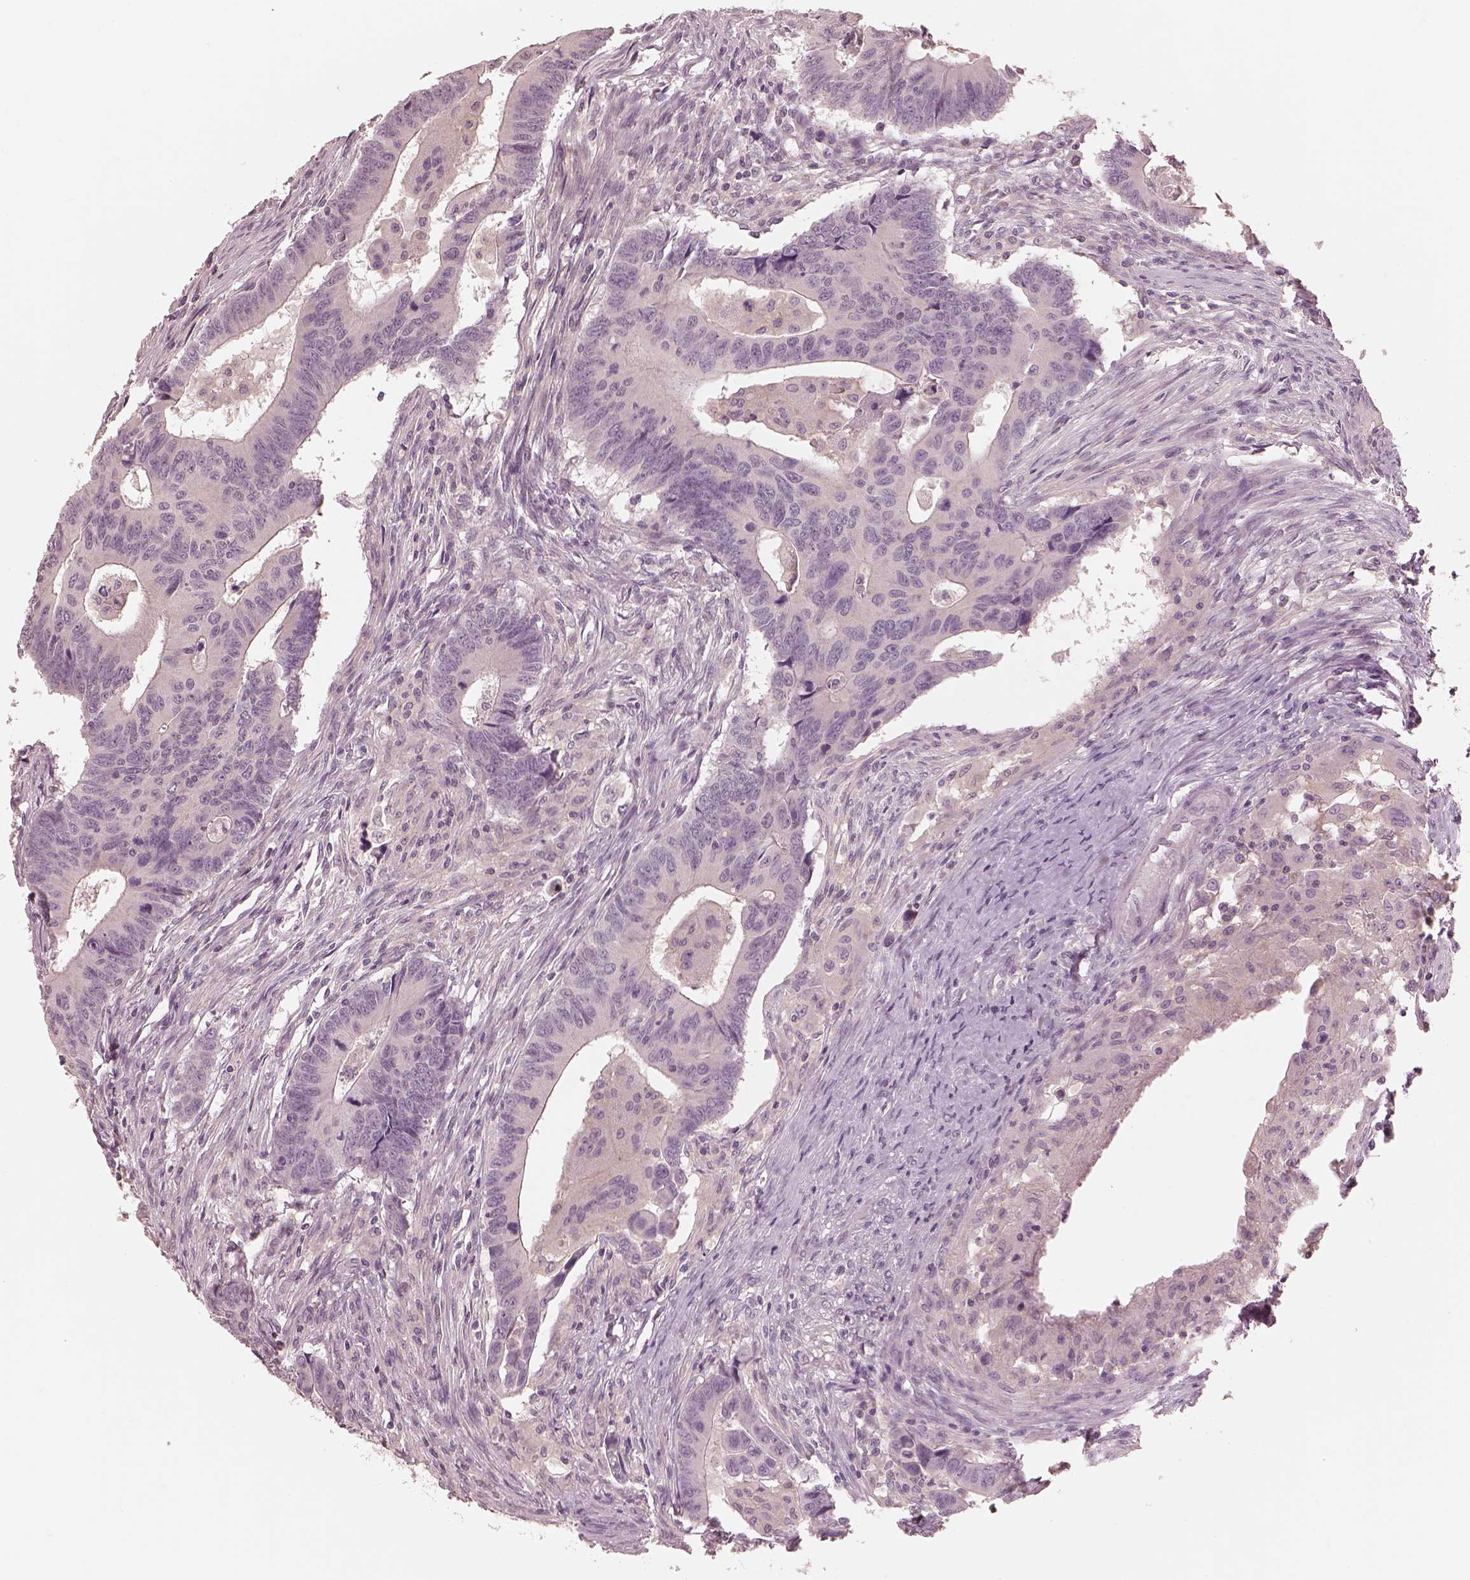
{"staining": {"intensity": "negative", "quantity": "none", "location": "none"}, "tissue": "colorectal cancer", "cell_type": "Tumor cells", "image_type": "cancer", "snomed": [{"axis": "morphology", "description": "Adenocarcinoma, NOS"}, {"axis": "topography", "description": "Rectum"}], "caption": "High magnification brightfield microscopy of adenocarcinoma (colorectal) stained with DAB (brown) and counterstained with hematoxylin (blue): tumor cells show no significant staining.", "gene": "PRKACG", "patient": {"sex": "male", "age": 67}}